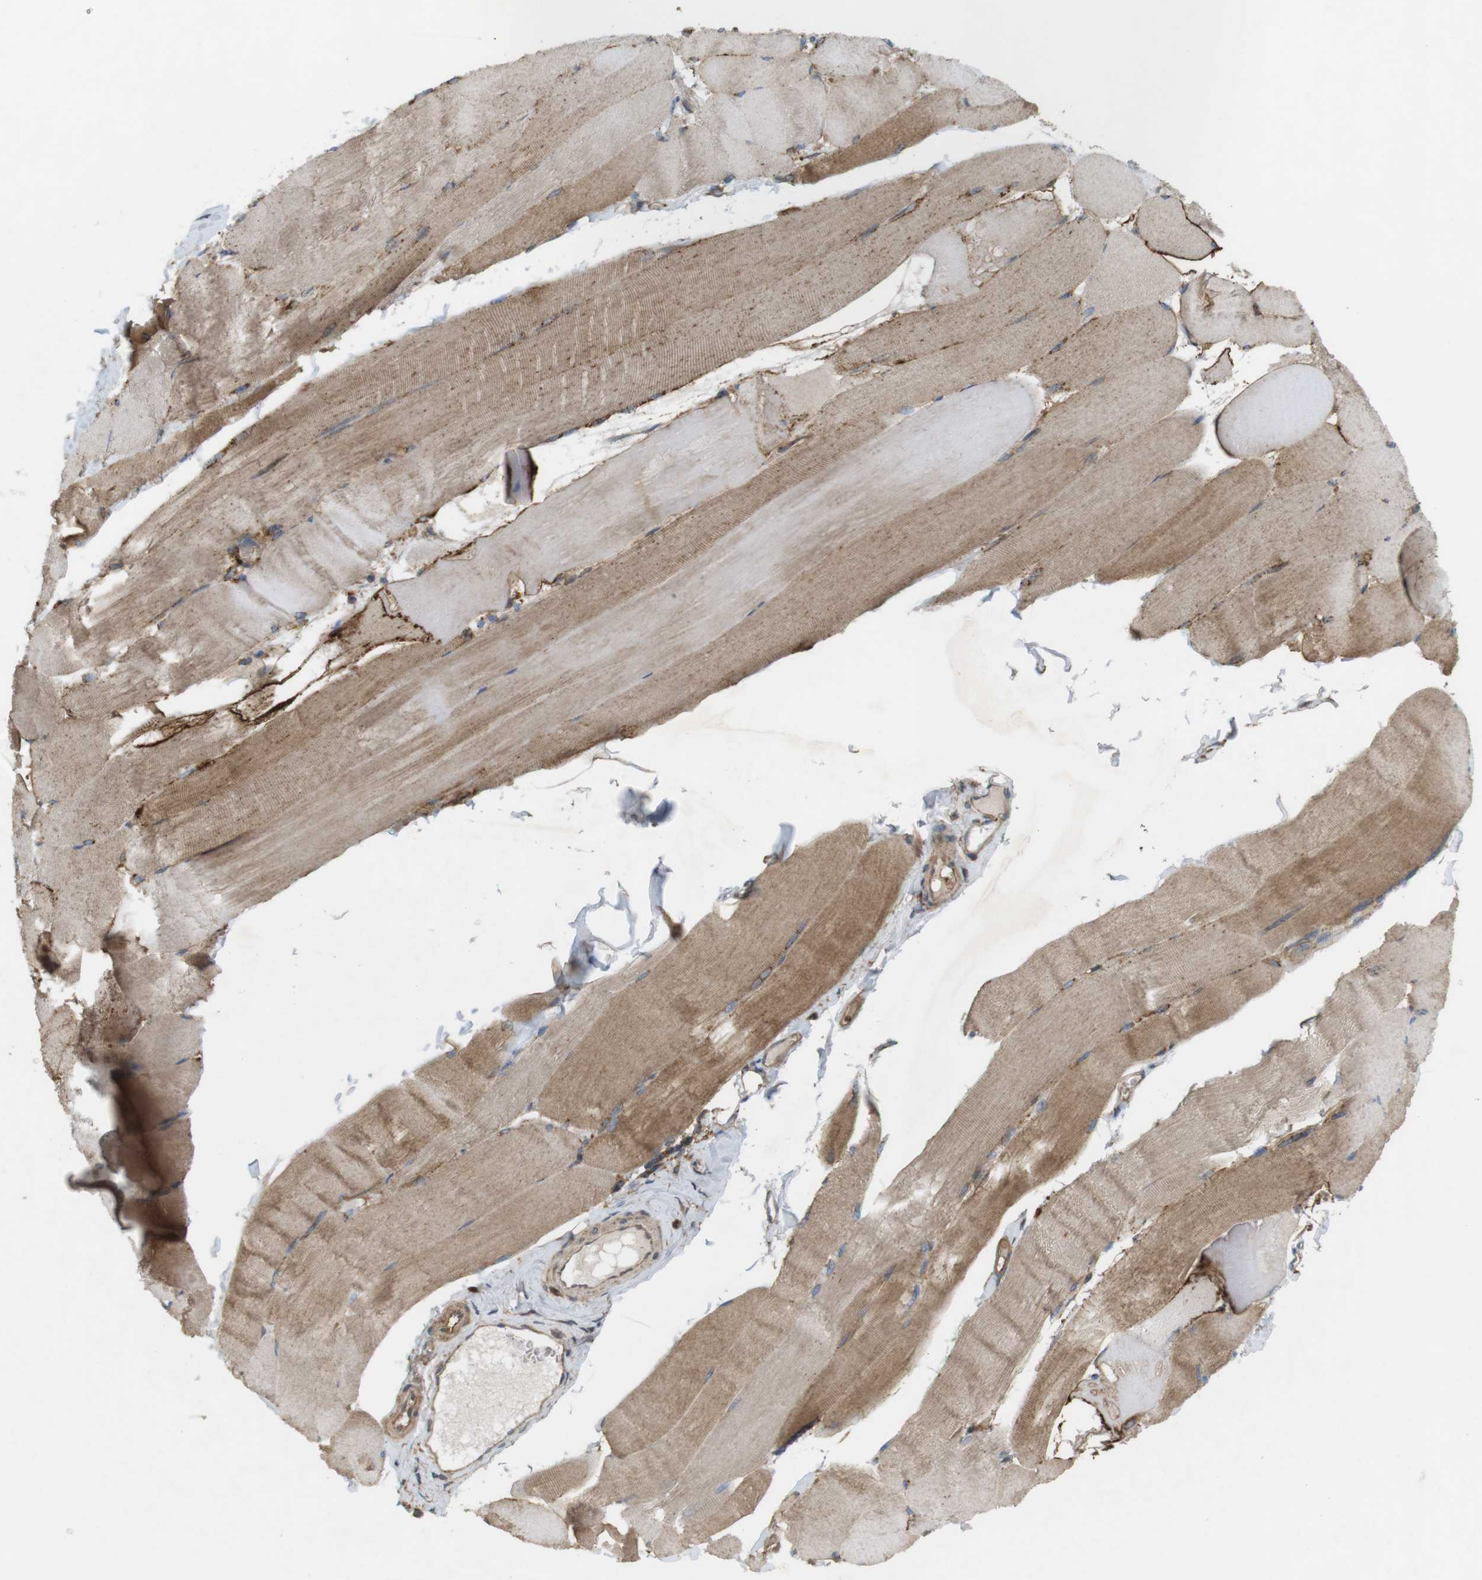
{"staining": {"intensity": "weak", "quantity": ">75%", "location": "cytoplasmic/membranous"}, "tissue": "skeletal muscle", "cell_type": "Myocytes", "image_type": "normal", "snomed": [{"axis": "morphology", "description": "Normal tissue, NOS"}, {"axis": "morphology", "description": "Squamous cell carcinoma, NOS"}, {"axis": "topography", "description": "Skeletal muscle"}], "caption": "Brown immunohistochemical staining in benign skeletal muscle demonstrates weak cytoplasmic/membranous expression in approximately >75% of myocytes.", "gene": "DDAH2", "patient": {"sex": "male", "age": 51}}